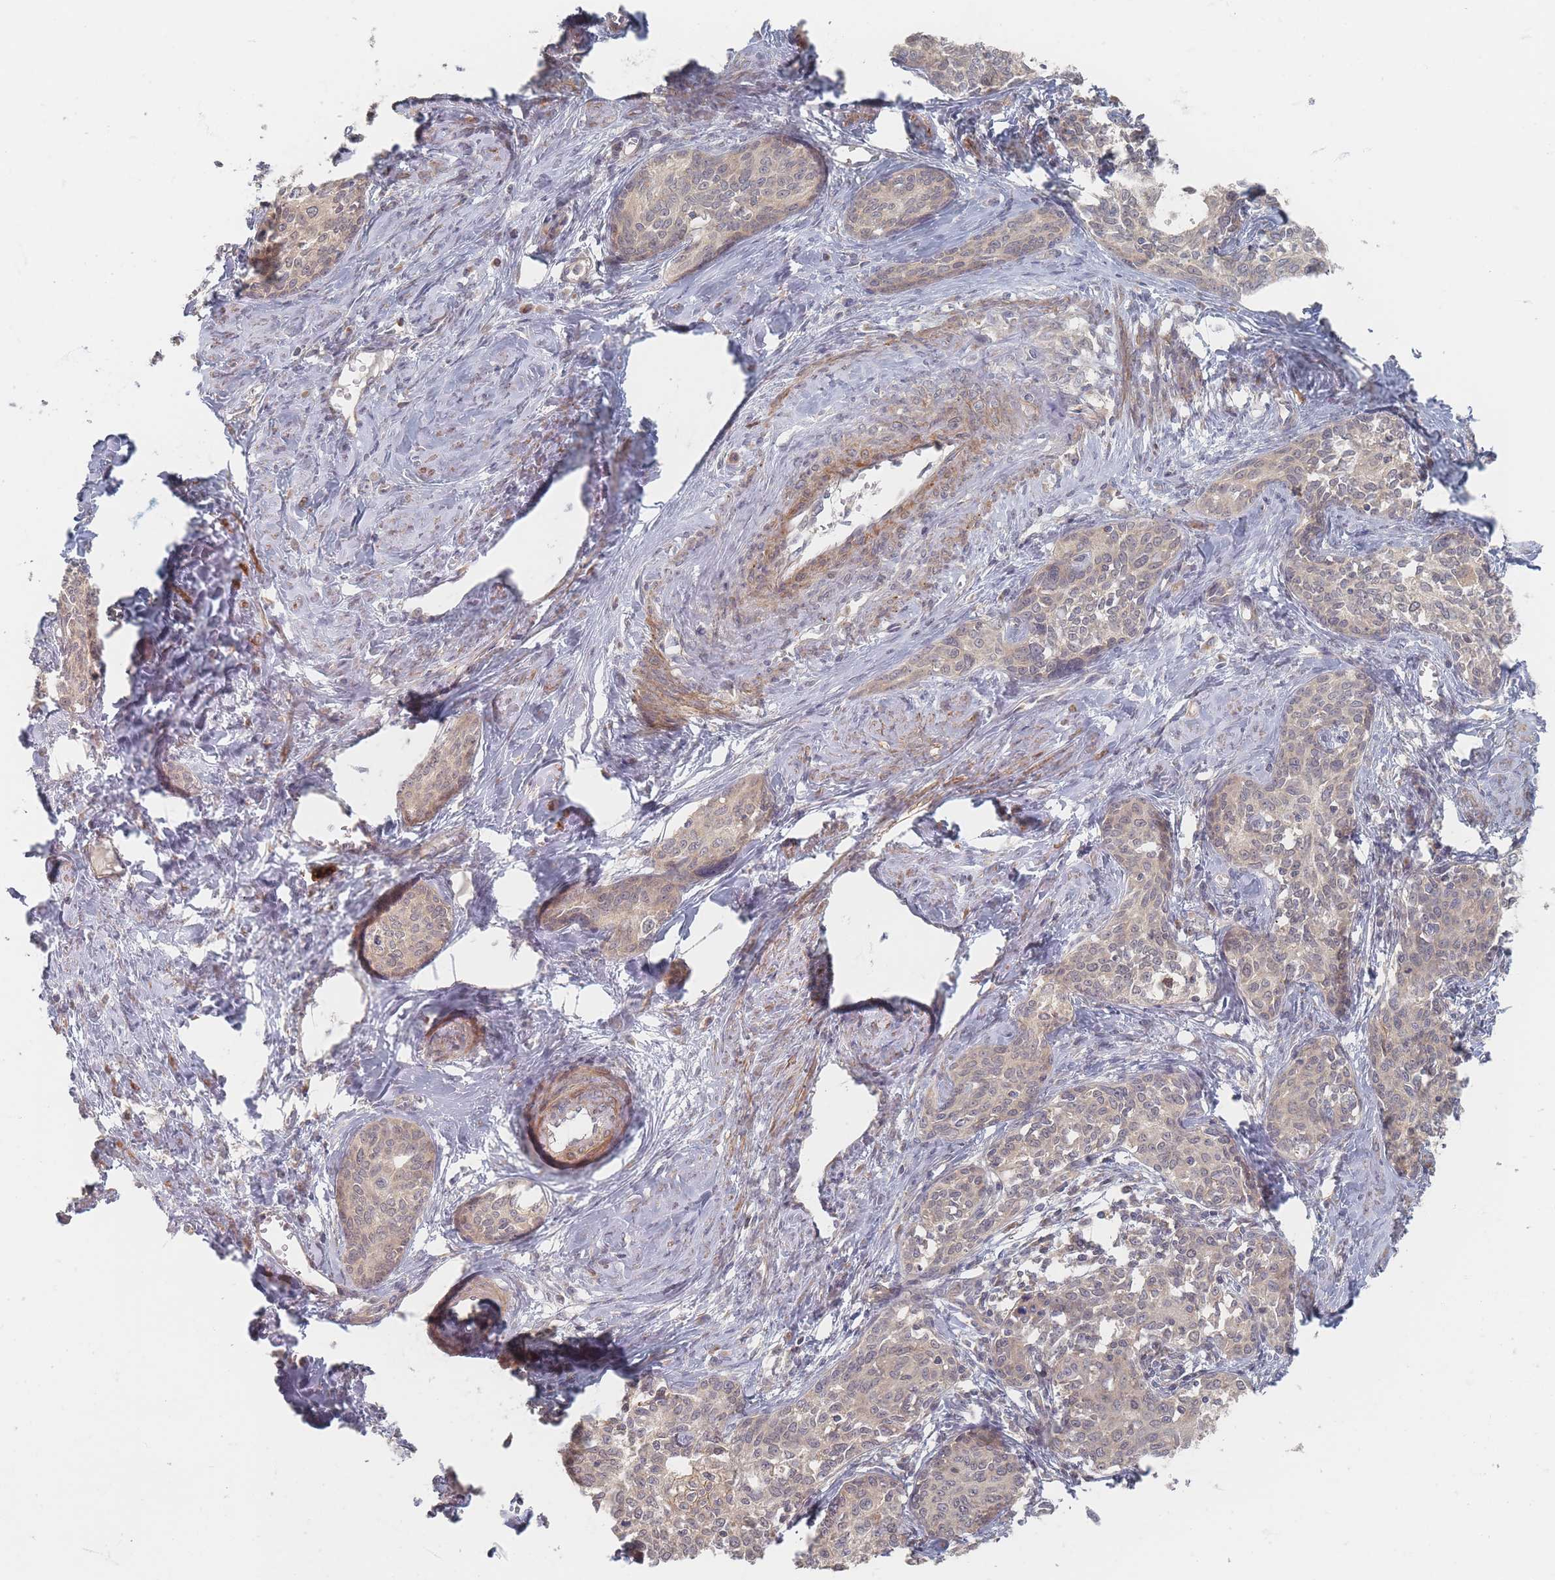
{"staining": {"intensity": "negative", "quantity": "none", "location": "none"}, "tissue": "cervical cancer", "cell_type": "Tumor cells", "image_type": "cancer", "snomed": [{"axis": "morphology", "description": "Squamous cell carcinoma, NOS"}, {"axis": "morphology", "description": "Adenocarcinoma, NOS"}, {"axis": "topography", "description": "Cervix"}], "caption": "IHC photomicrograph of cervical adenocarcinoma stained for a protein (brown), which exhibits no staining in tumor cells.", "gene": "GLE1", "patient": {"sex": "female", "age": 52}}